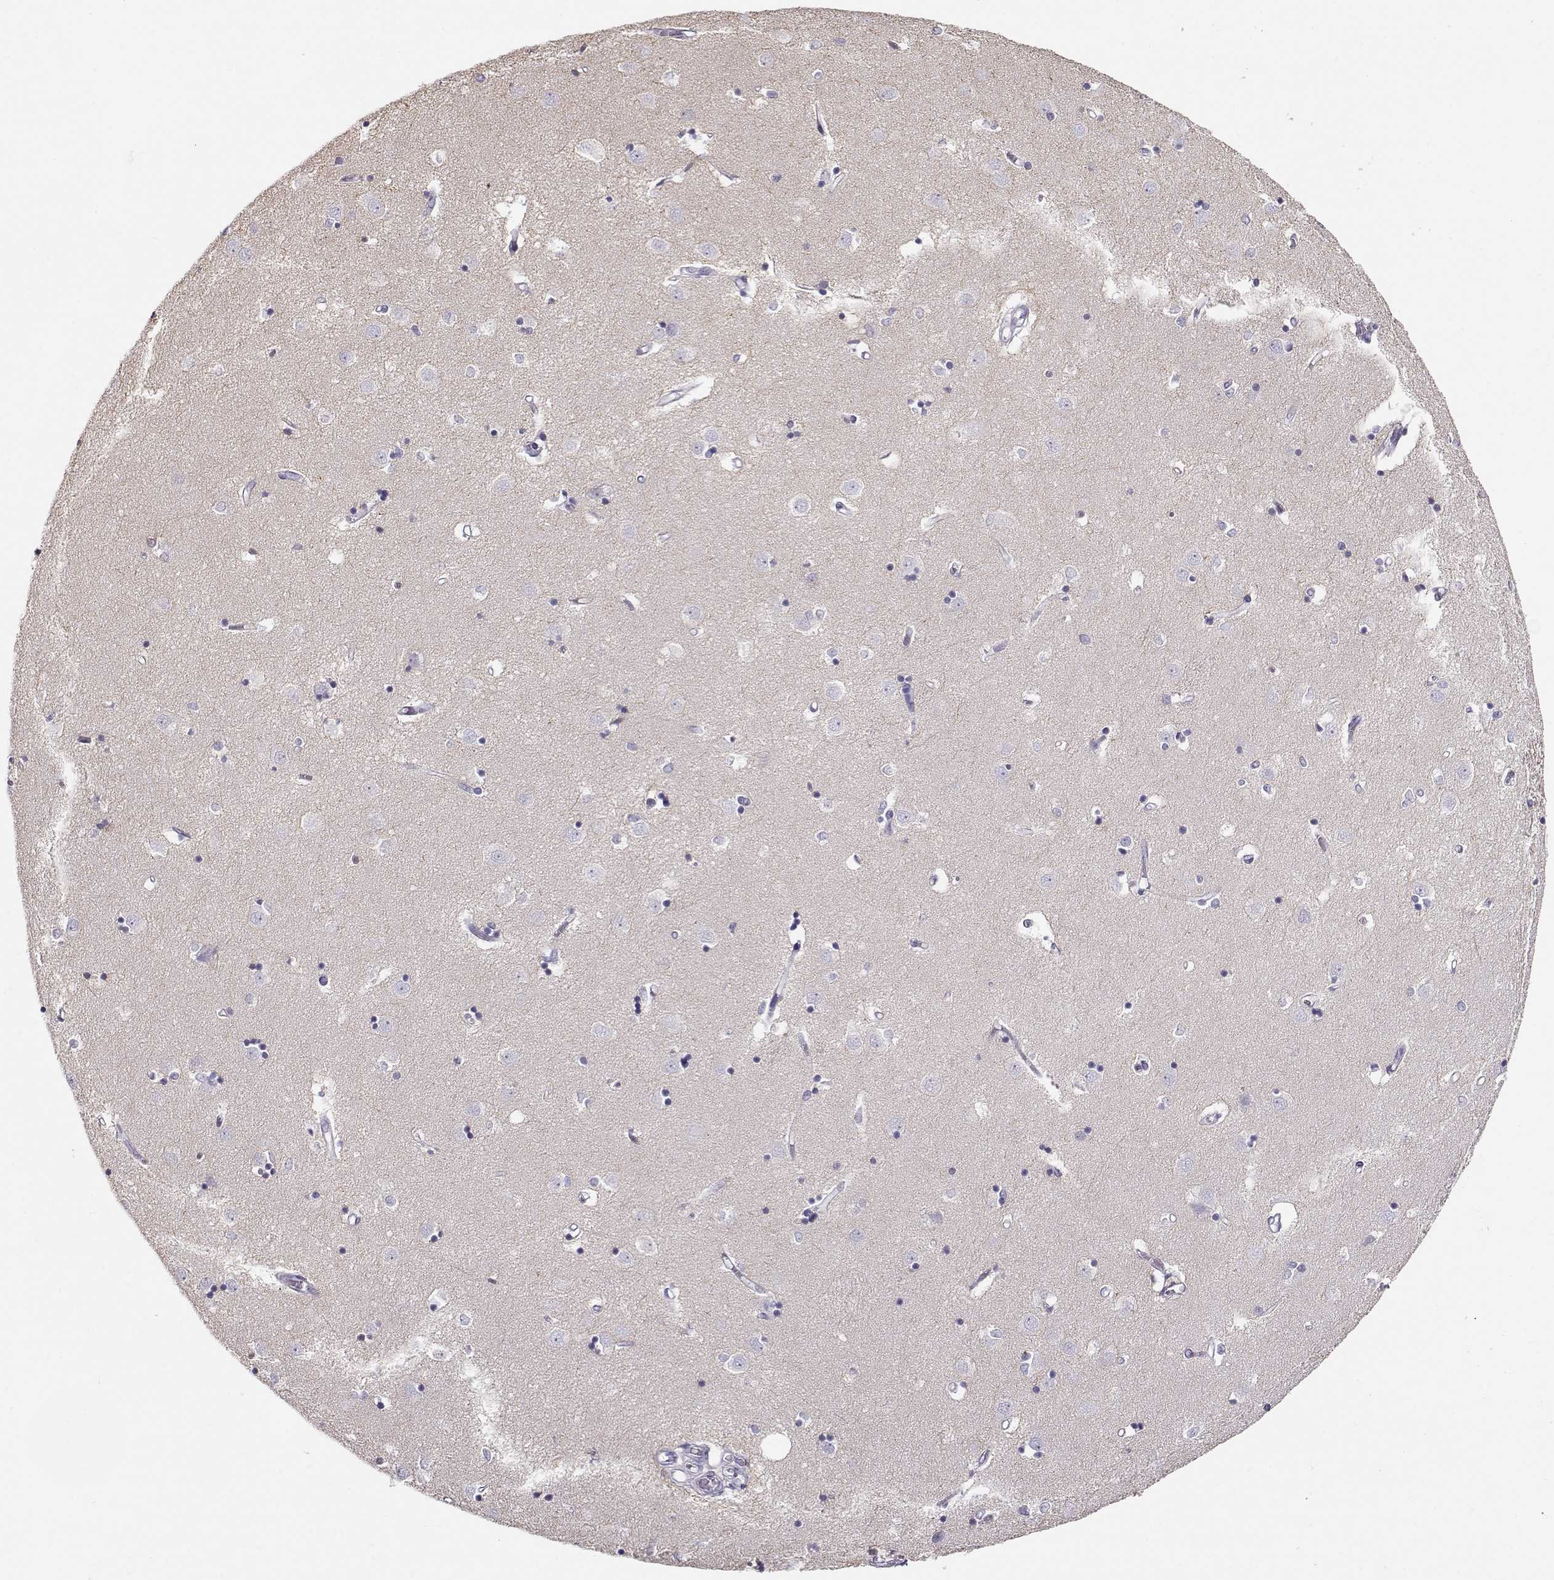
{"staining": {"intensity": "negative", "quantity": "none", "location": "none"}, "tissue": "caudate", "cell_type": "Glial cells", "image_type": "normal", "snomed": [{"axis": "morphology", "description": "Normal tissue, NOS"}, {"axis": "topography", "description": "Lateral ventricle wall"}], "caption": "Glial cells show no significant protein expression in benign caudate. (IHC, brightfield microscopy, high magnification).", "gene": "RBM44", "patient": {"sex": "male", "age": 54}}